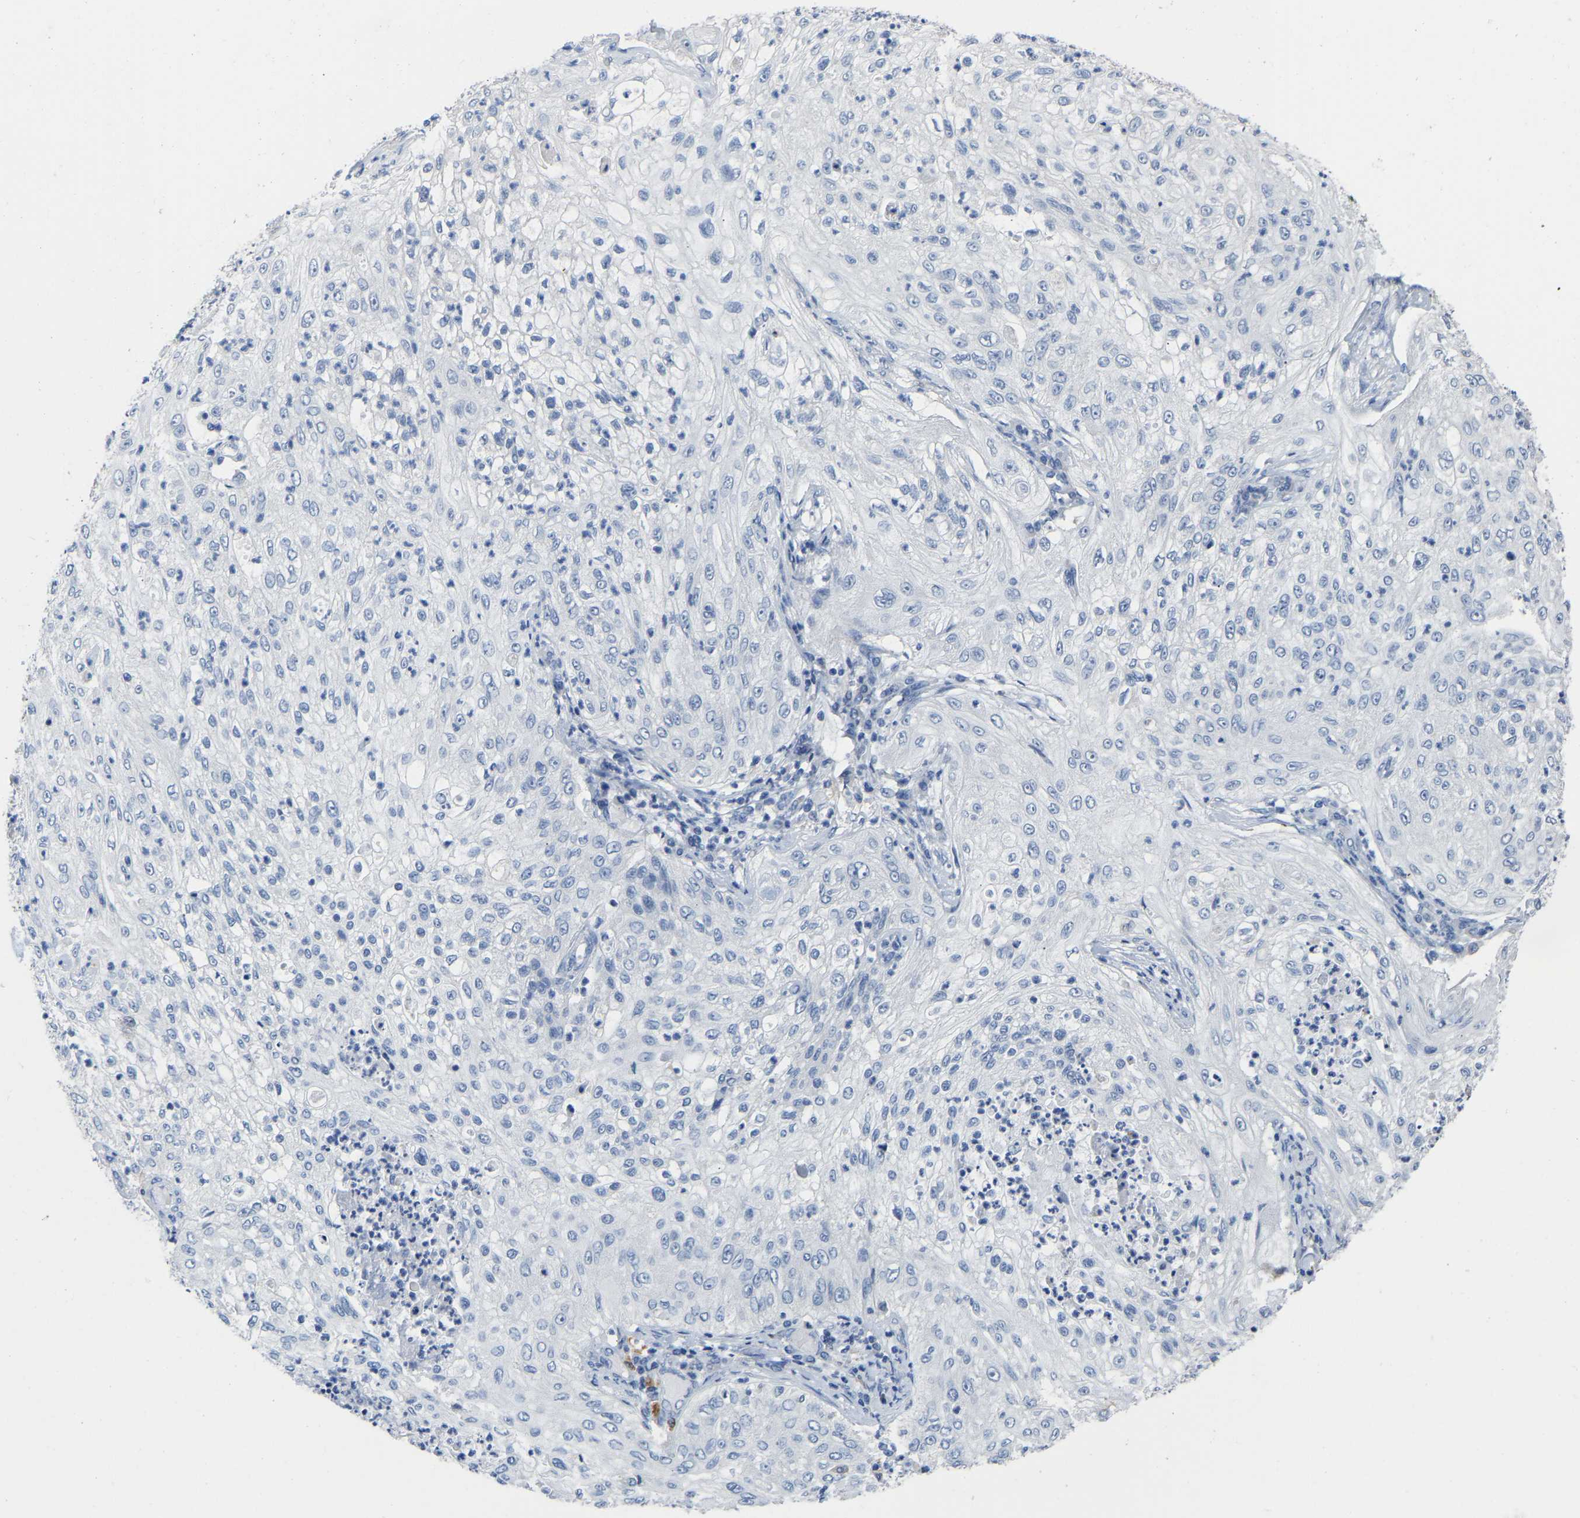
{"staining": {"intensity": "negative", "quantity": "none", "location": "none"}, "tissue": "lung cancer", "cell_type": "Tumor cells", "image_type": "cancer", "snomed": [{"axis": "morphology", "description": "Inflammation, NOS"}, {"axis": "morphology", "description": "Squamous cell carcinoma, NOS"}, {"axis": "topography", "description": "Lymph node"}, {"axis": "topography", "description": "Soft tissue"}, {"axis": "topography", "description": "Lung"}], "caption": "Tumor cells are negative for brown protein staining in lung cancer.", "gene": "ULBP2", "patient": {"sex": "male", "age": 66}}